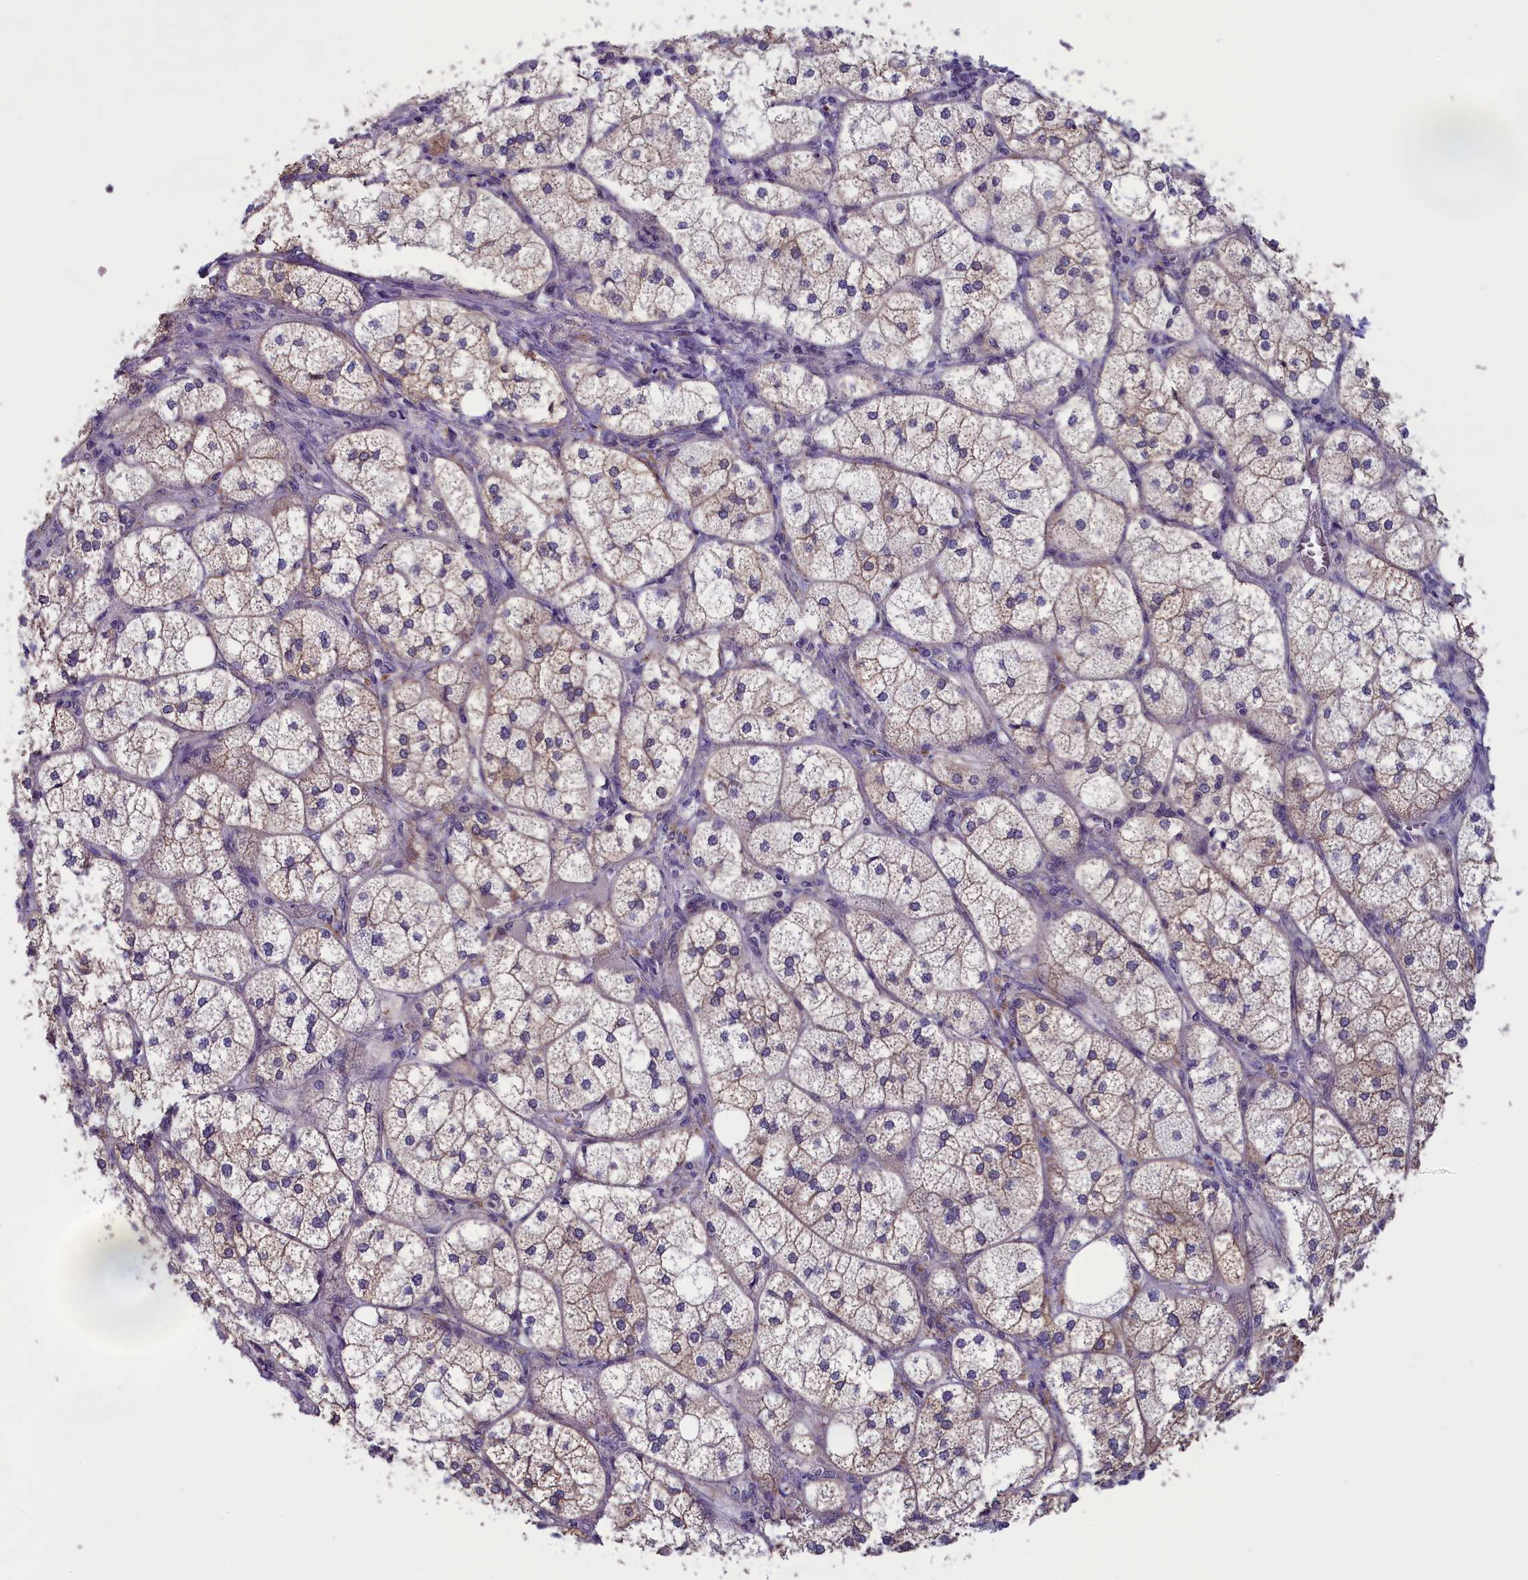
{"staining": {"intensity": "strong", "quantity": "25%-75%", "location": "cytoplasmic/membranous"}, "tissue": "adrenal gland", "cell_type": "Glandular cells", "image_type": "normal", "snomed": [{"axis": "morphology", "description": "Normal tissue, NOS"}, {"axis": "topography", "description": "Adrenal gland"}], "caption": "Protein staining shows strong cytoplasmic/membranous staining in approximately 25%-75% of glandular cells in benign adrenal gland. (Stains: DAB (3,3'-diaminobenzidine) in brown, nuclei in blue, Microscopy: brightfield microscopy at high magnification).", "gene": "ABCC8", "patient": {"sex": "female", "age": 61}}